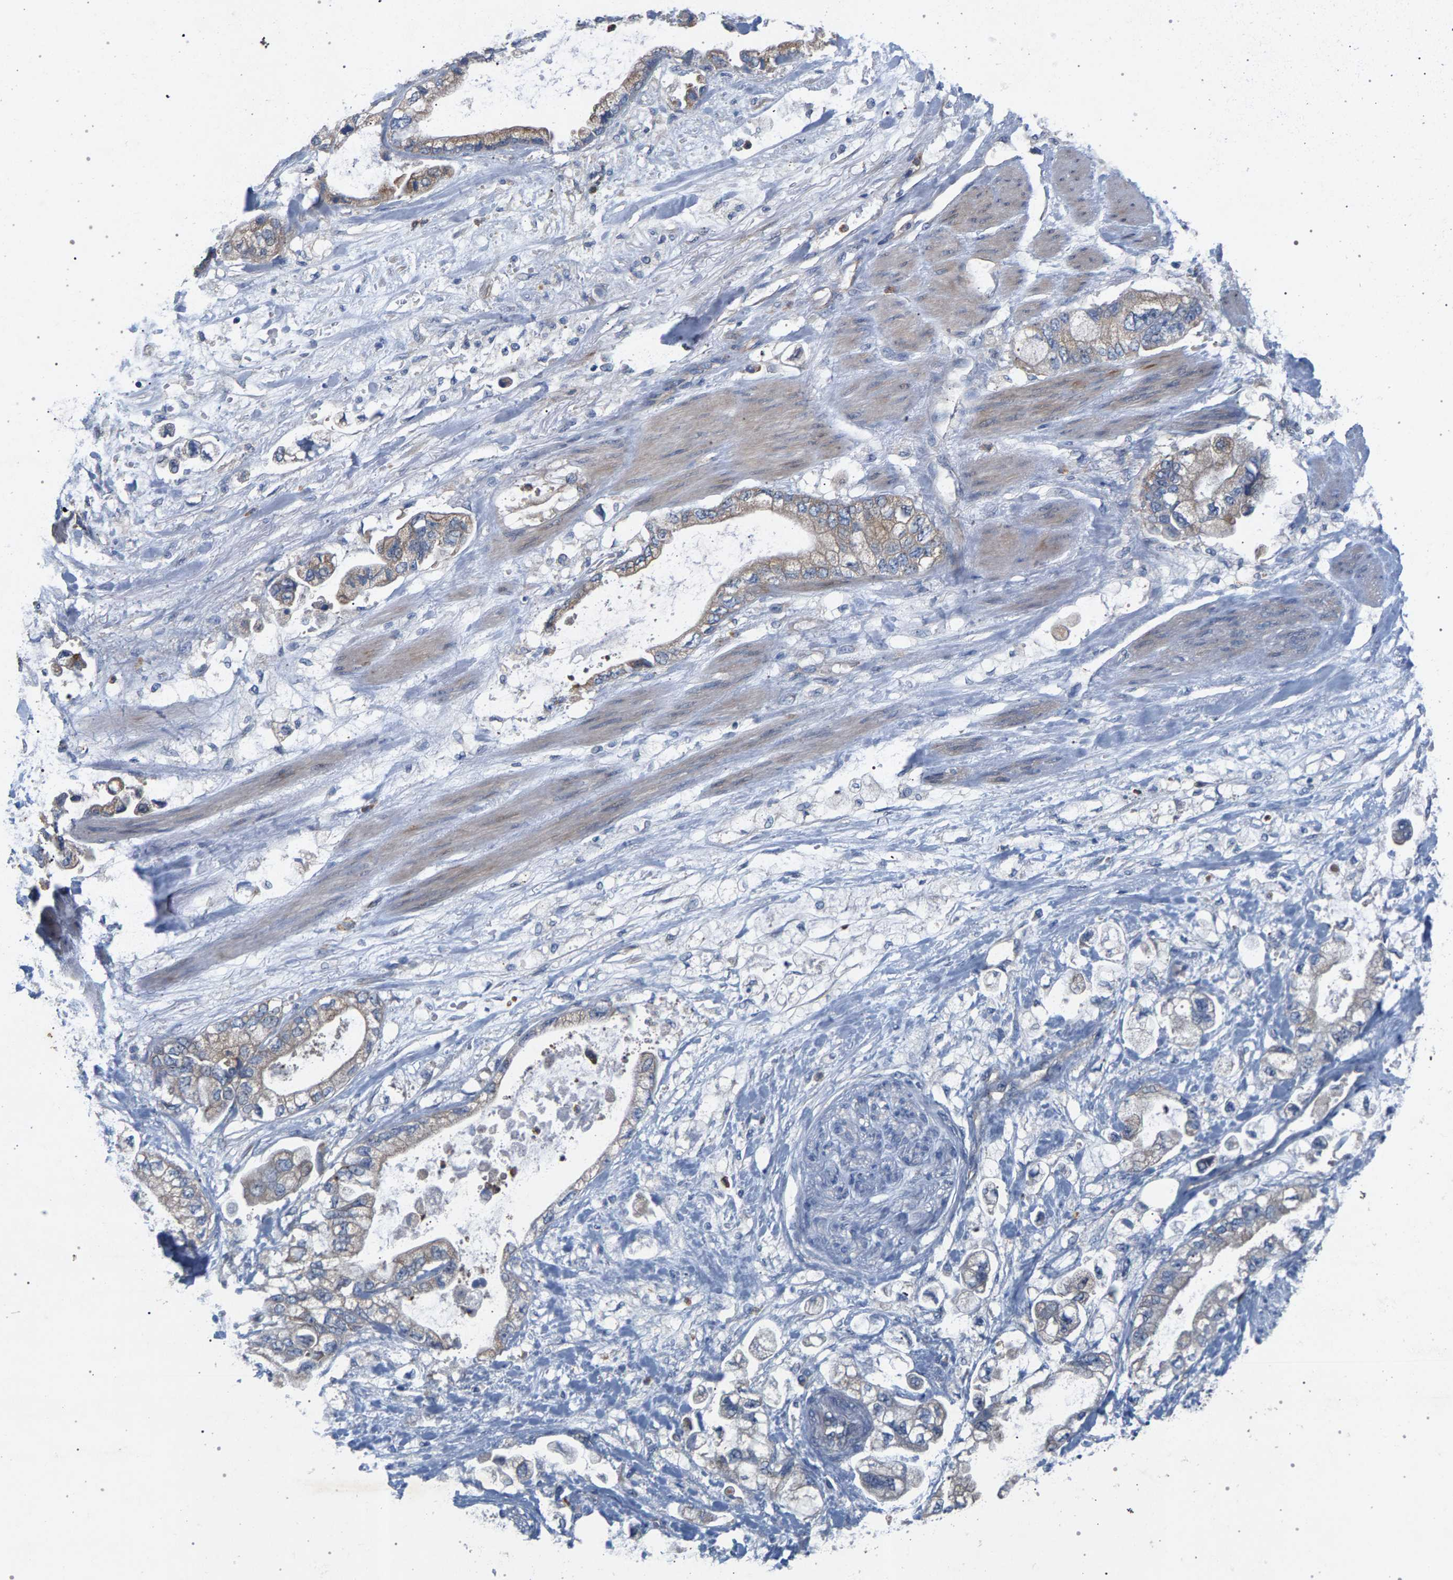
{"staining": {"intensity": "weak", "quantity": "<25%", "location": "cytoplasmic/membranous"}, "tissue": "stomach cancer", "cell_type": "Tumor cells", "image_type": "cancer", "snomed": [{"axis": "morphology", "description": "Normal tissue, NOS"}, {"axis": "morphology", "description": "Adenocarcinoma, NOS"}, {"axis": "topography", "description": "Stomach"}], "caption": "A high-resolution micrograph shows IHC staining of adenocarcinoma (stomach), which reveals no significant staining in tumor cells.", "gene": "MAMDC2", "patient": {"sex": "male", "age": 62}}